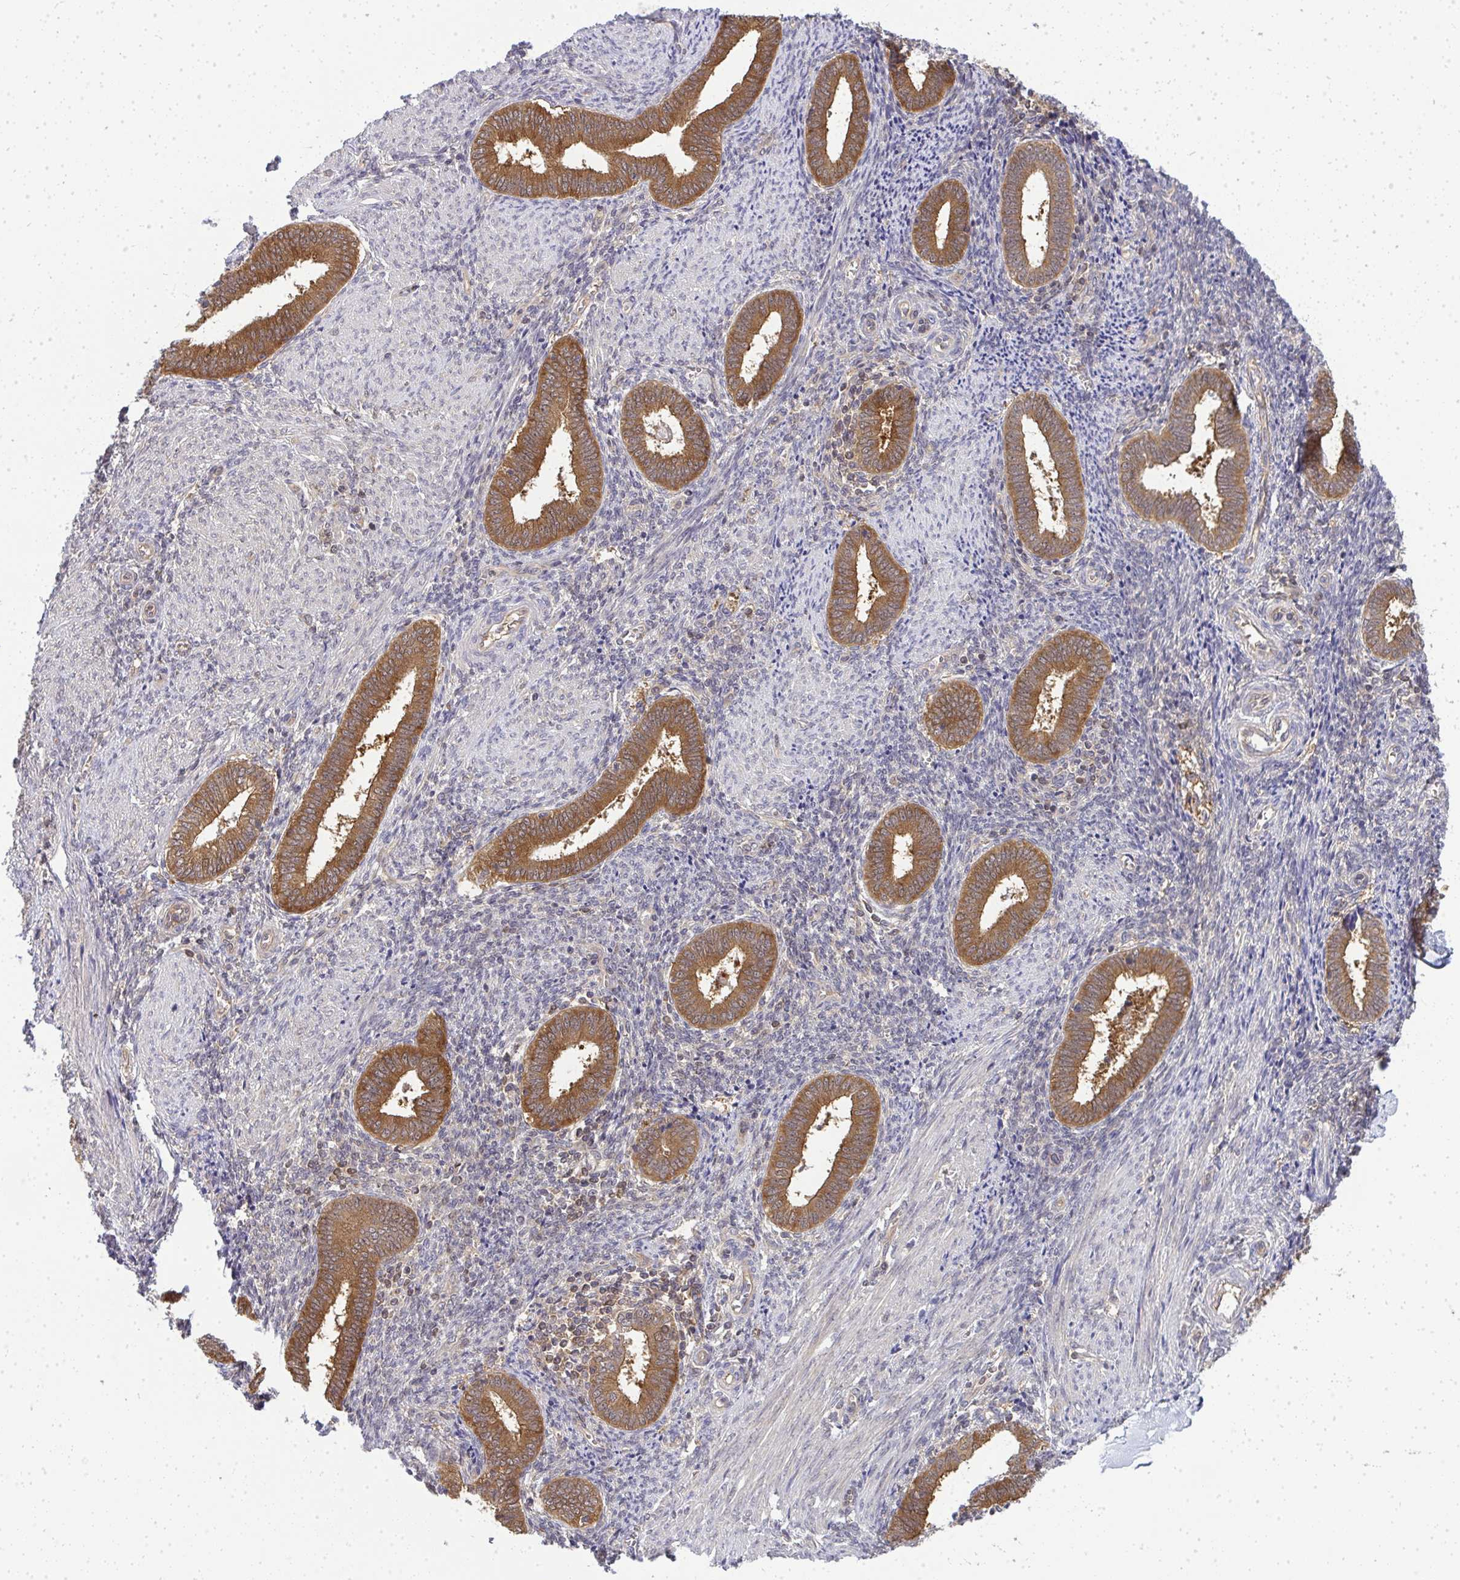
{"staining": {"intensity": "negative", "quantity": "none", "location": "none"}, "tissue": "endometrium", "cell_type": "Cells in endometrial stroma", "image_type": "normal", "snomed": [{"axis": "morphology", "description": "Normal tissue, NOS"}, {"axis": "topography", "description": "Endometrium"}], "caption": "The immunohistochemistry histopathology image has no significant staining in cells in endometrial stroma of endometrium.", "gene": "HDHD2", "patient": {"sex": "female", "age": 42}}